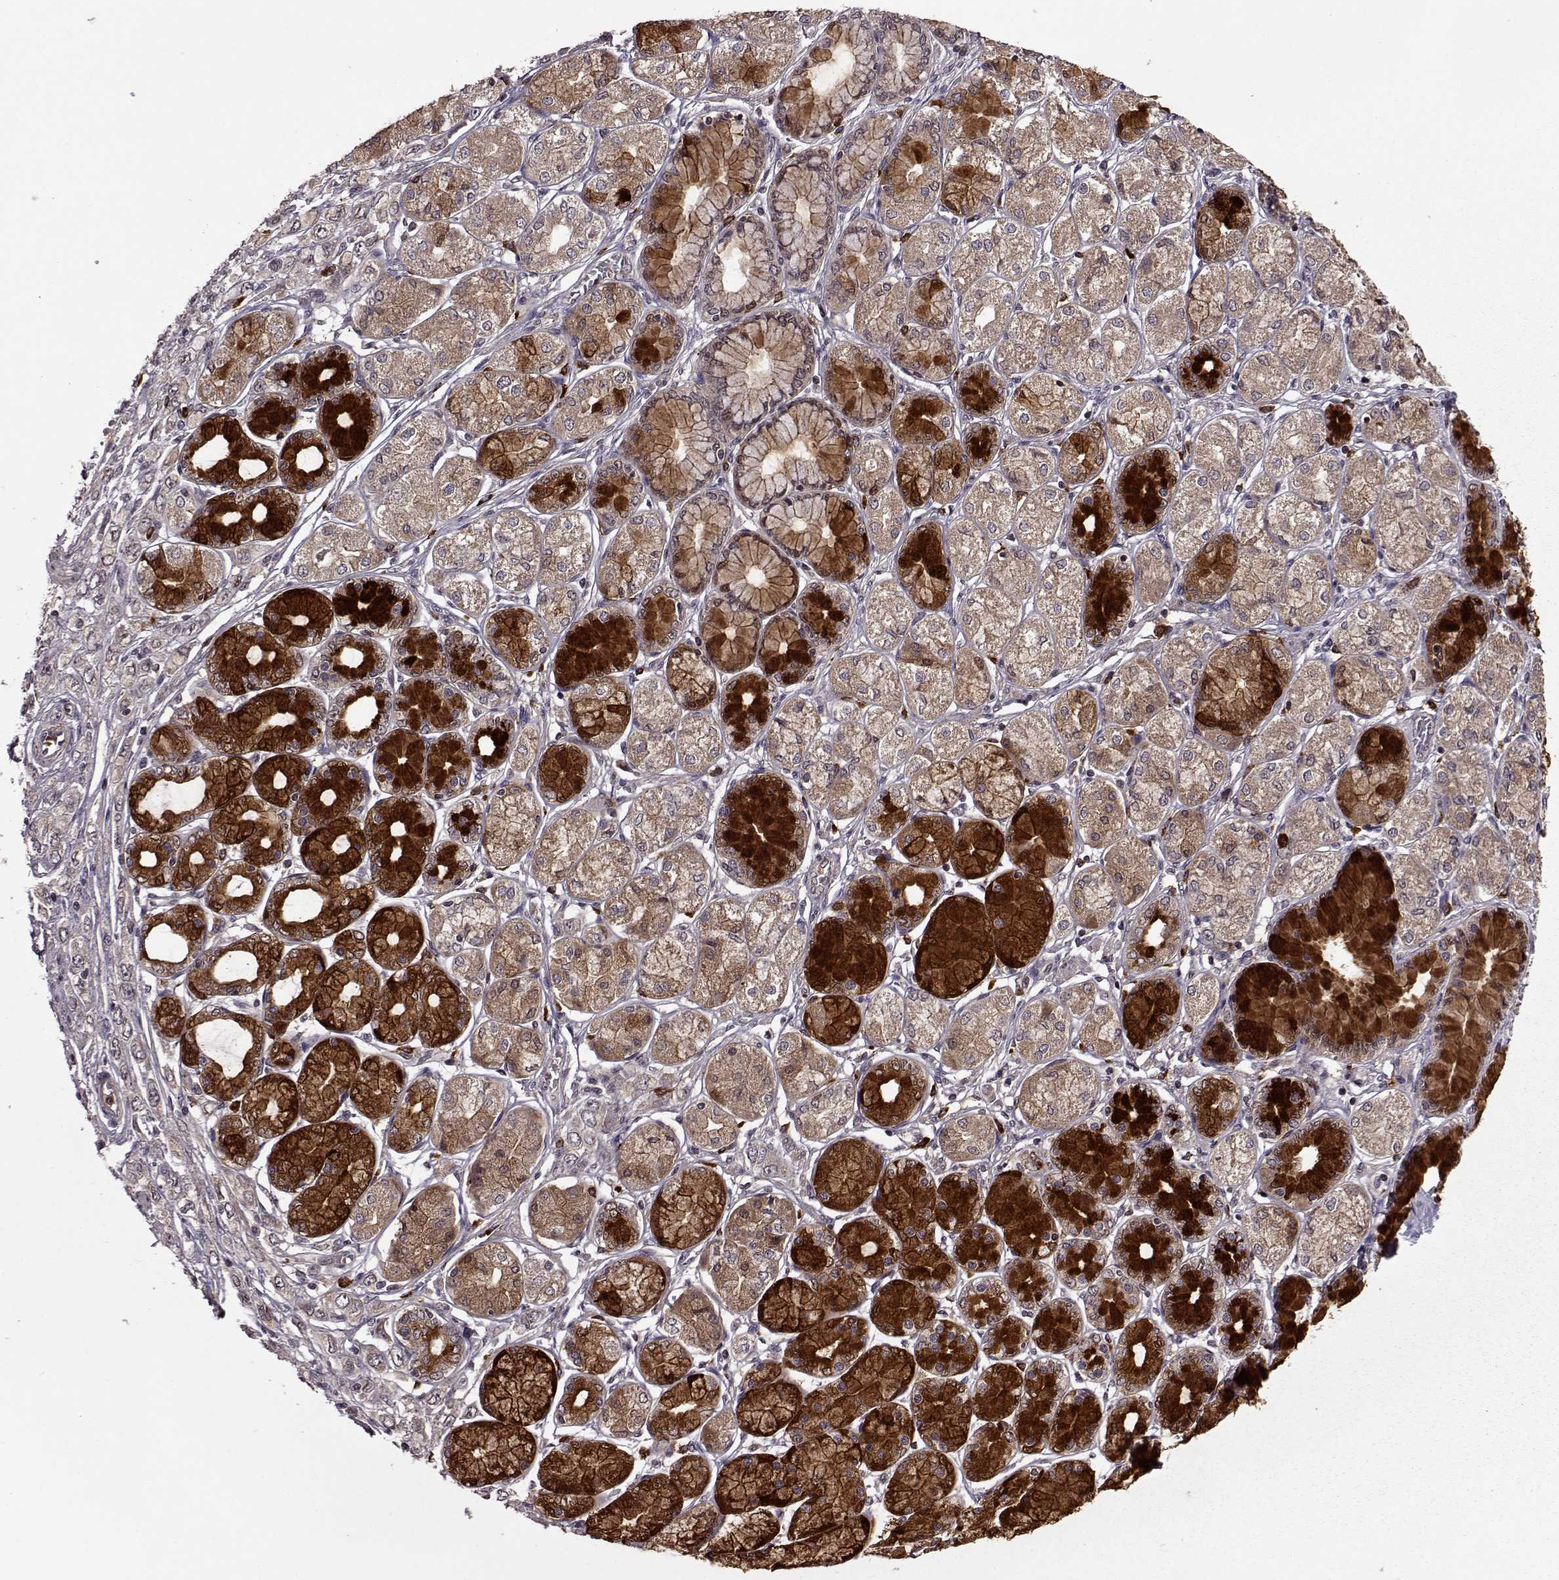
{"staining": {"intensity": "weak", "quantity": ">75%", "location": "cytoplasmic/membranous"}, "tissue": "stomach cancer", "cell_type": "Tumor cells", "image_type": "cancer", "snomed": [{"axis": "morphology", "description": "Normal tissue, NOS"}, {"axis": "morphology", "description": "Adenocarcinoma, NOS"}, {"axis": "morphology", "description": "Adenocarcinoma, High grade"}, {"axis": "topography", "description": "Stomach, upper"}, {"axis": "topography", "description": "Stomach"}], "caption": "A brown stain shows weak cytoplasmic/membranous positivity of a protein in human adenocarcinoma (stomach) tumor cells.", "gene": "TRMU", "patient": {"sex": "female", "age": 65}}